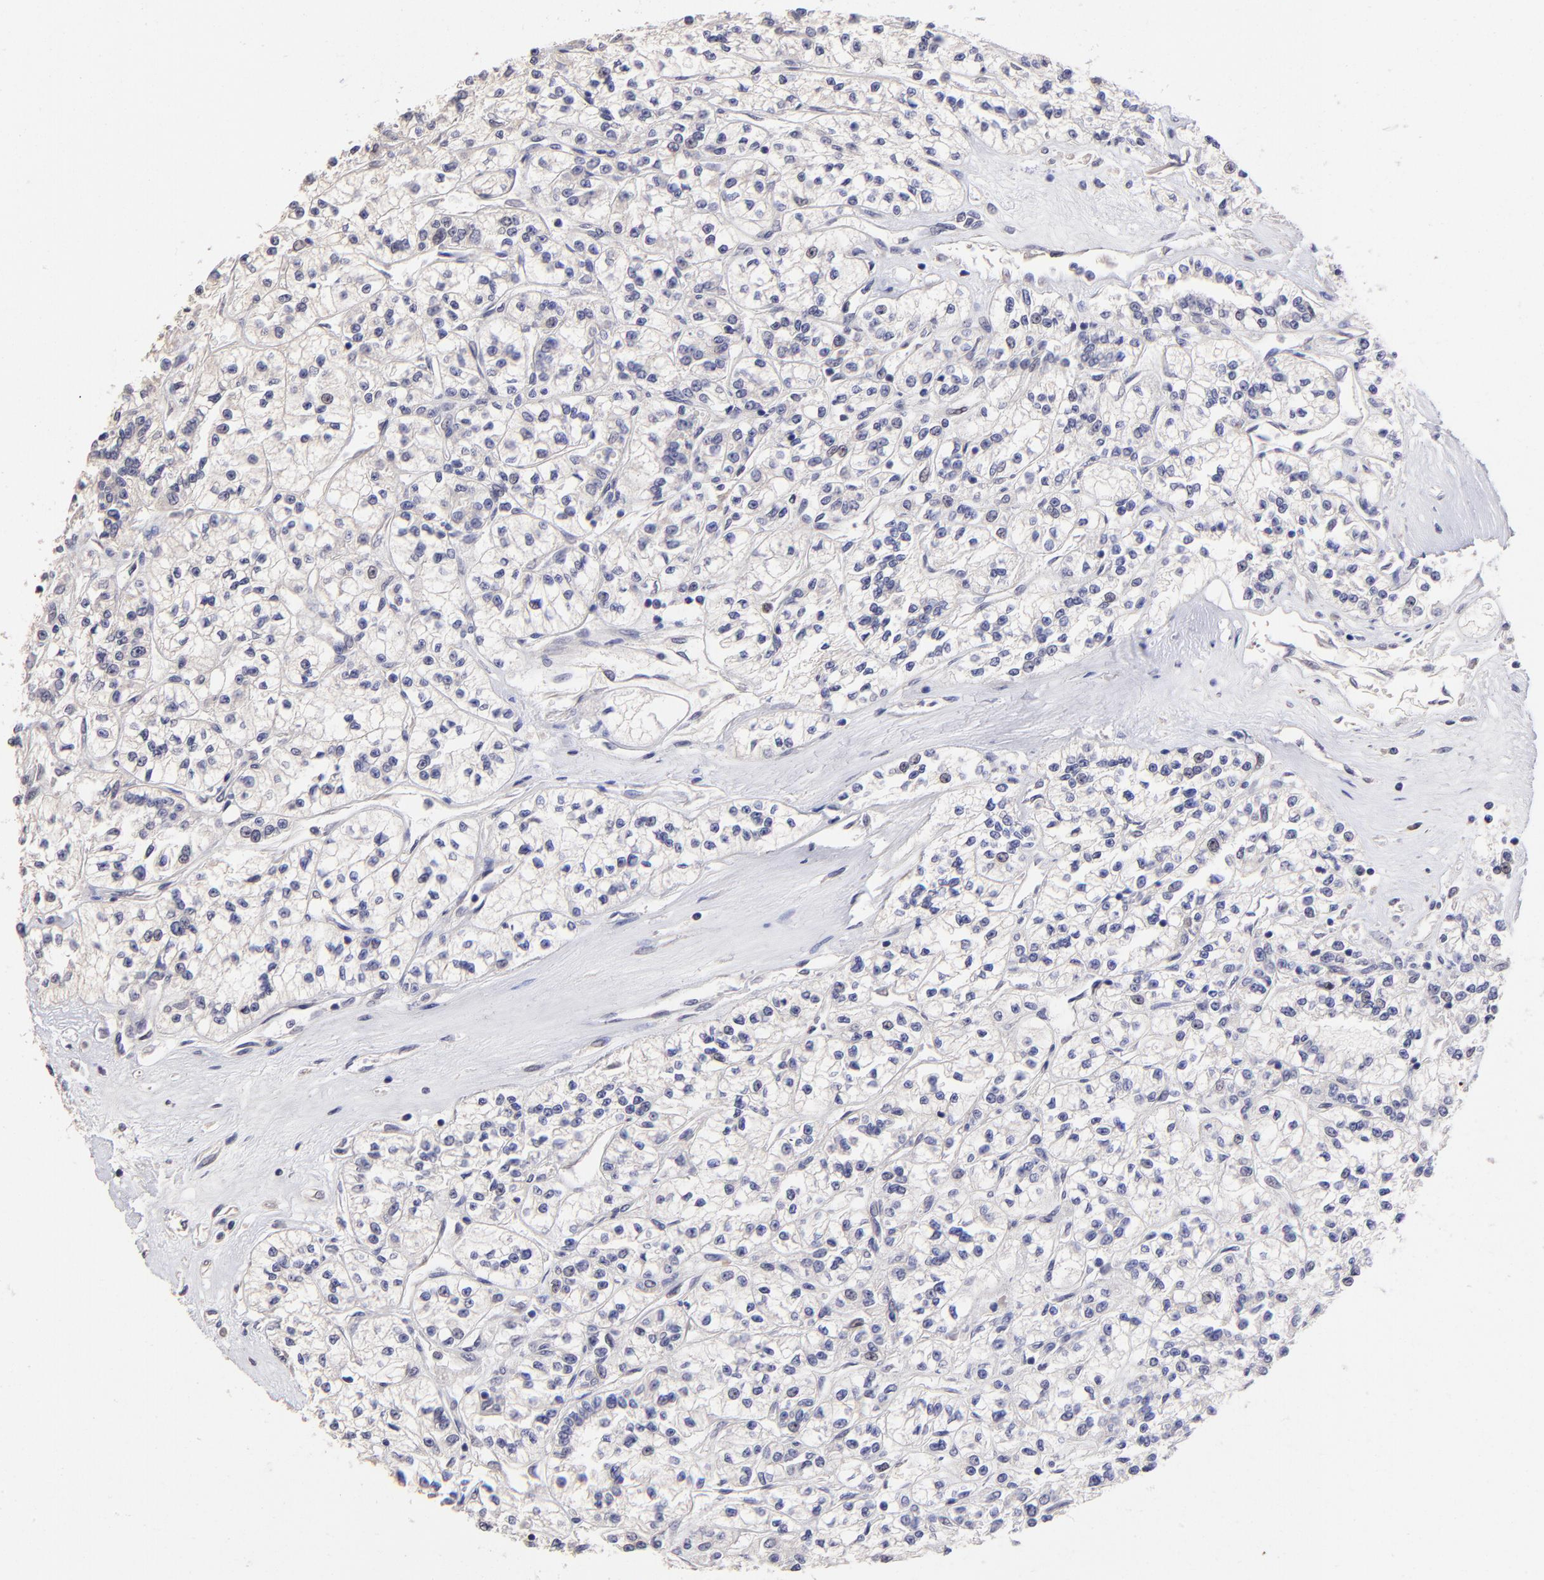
{"staining": {"intensity": "weak", "quantity": "<25%", "location": "nuclear"}, "tissue": "renal cancer", "cell_type": "Tumor cells", "image_type": "cancer", "snomed": [{"axis": "morphology", "description": "Adenocarcinoma, NOS"}, {"axis": "topography", "description": "Kidney"}], "caption": "An immunohistochemistry (IHC) micrograph of adenocarcinoma (renal) is shown. There is no staining in tumor cells of adenocarcinoma (renal).", "gene": "DNMT1", "patient": {"sex": "female", "age": 76}}